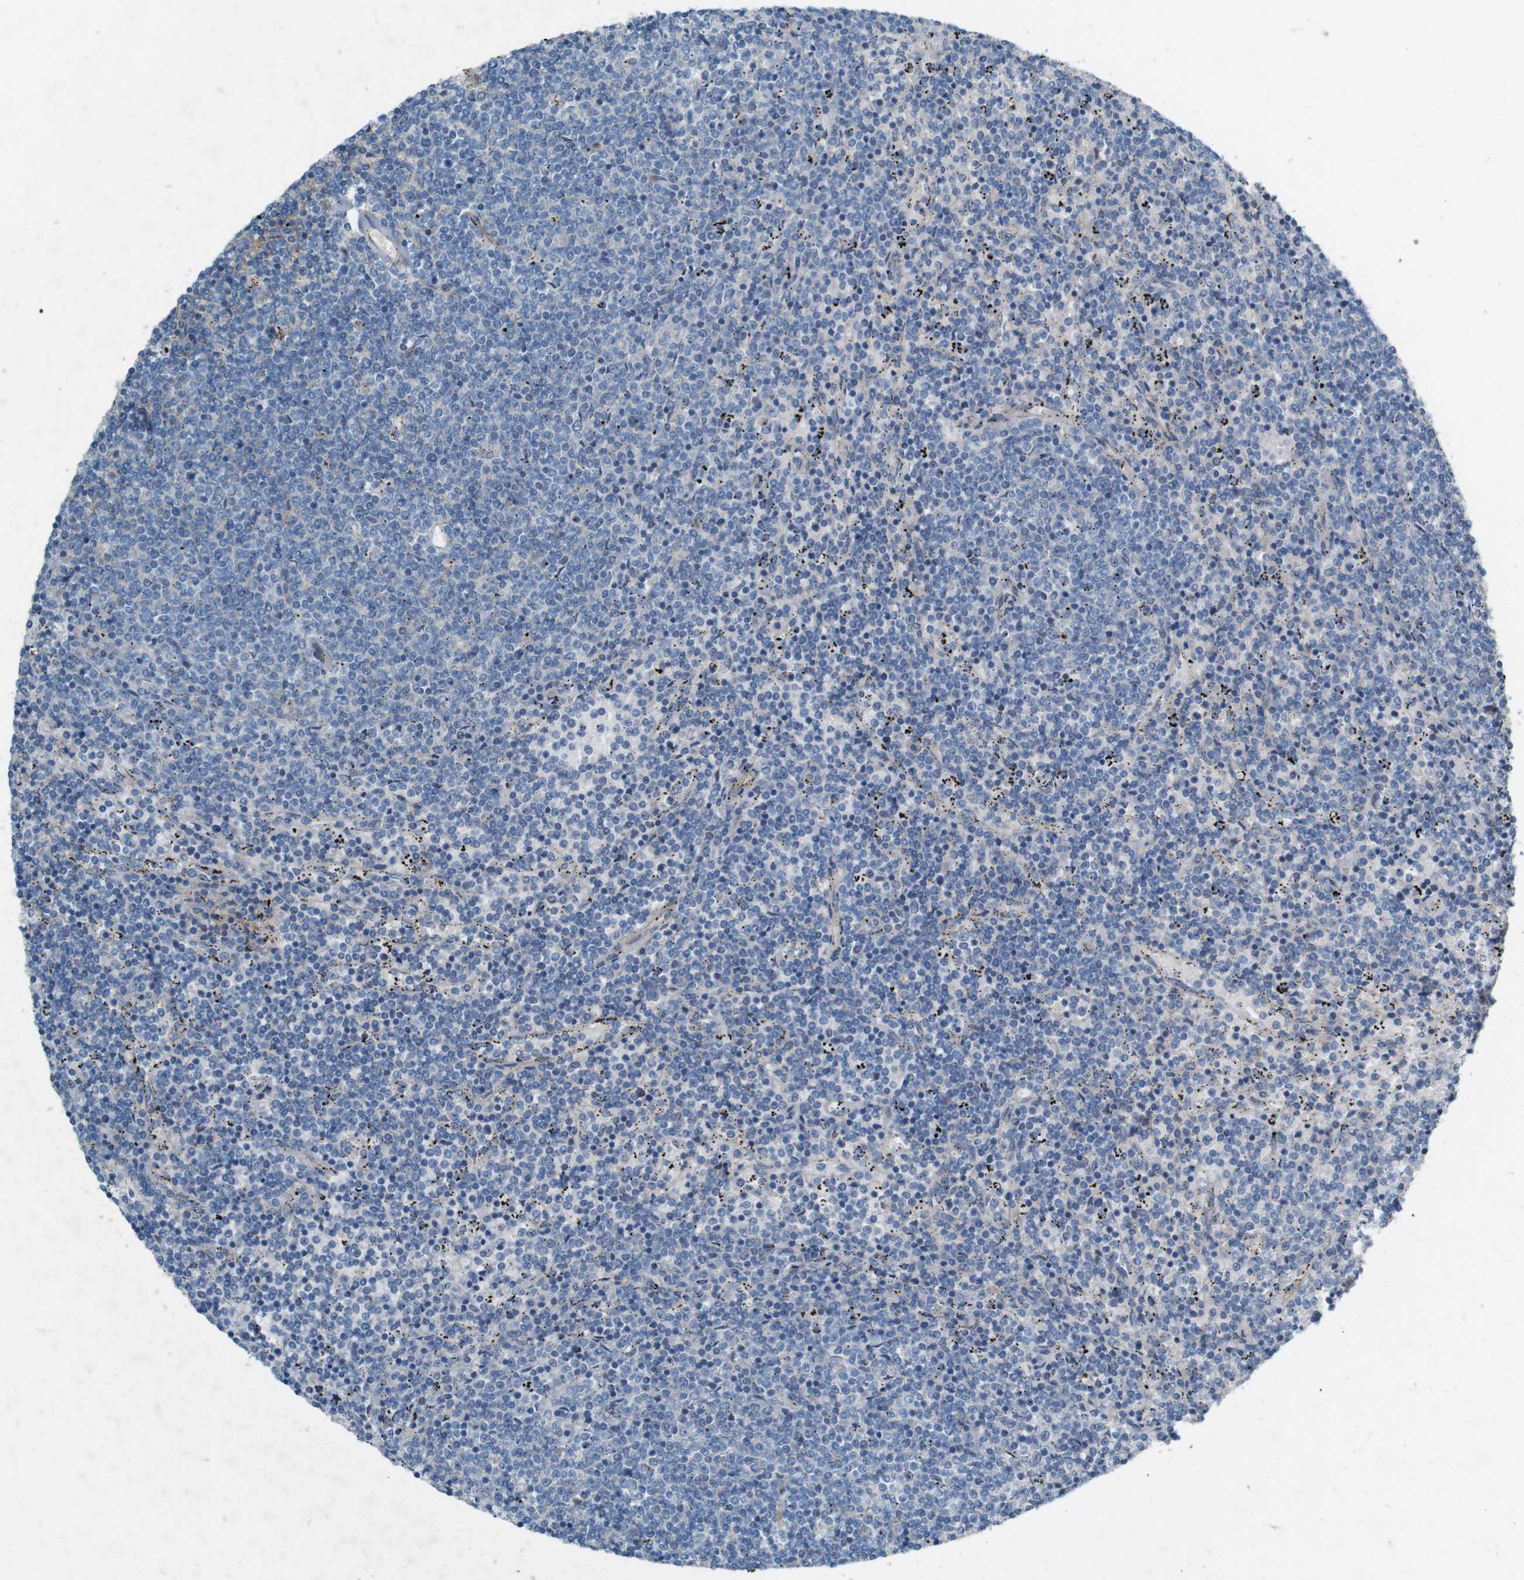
{"staining": {"intensity": "negative", "quantity": "none", "location": "none"}, "tissue": "lymphoma", "cell_type": "Tumor cells", "image_type": "cancer", "snomed": [{"axis": "morphology", "description": "Malignant lymphoma, non-Hodgkin's type, Low grade"}, {"axis": "topography", "description": "Spleen"}], "caption": "Malignant lymphoma, non-Hodgkin's type (low-grade) stained for a protein using IHC reveals no staining tumor cells.", "gene": "PVR", "patient": {"sex": "female", "age": 50}}